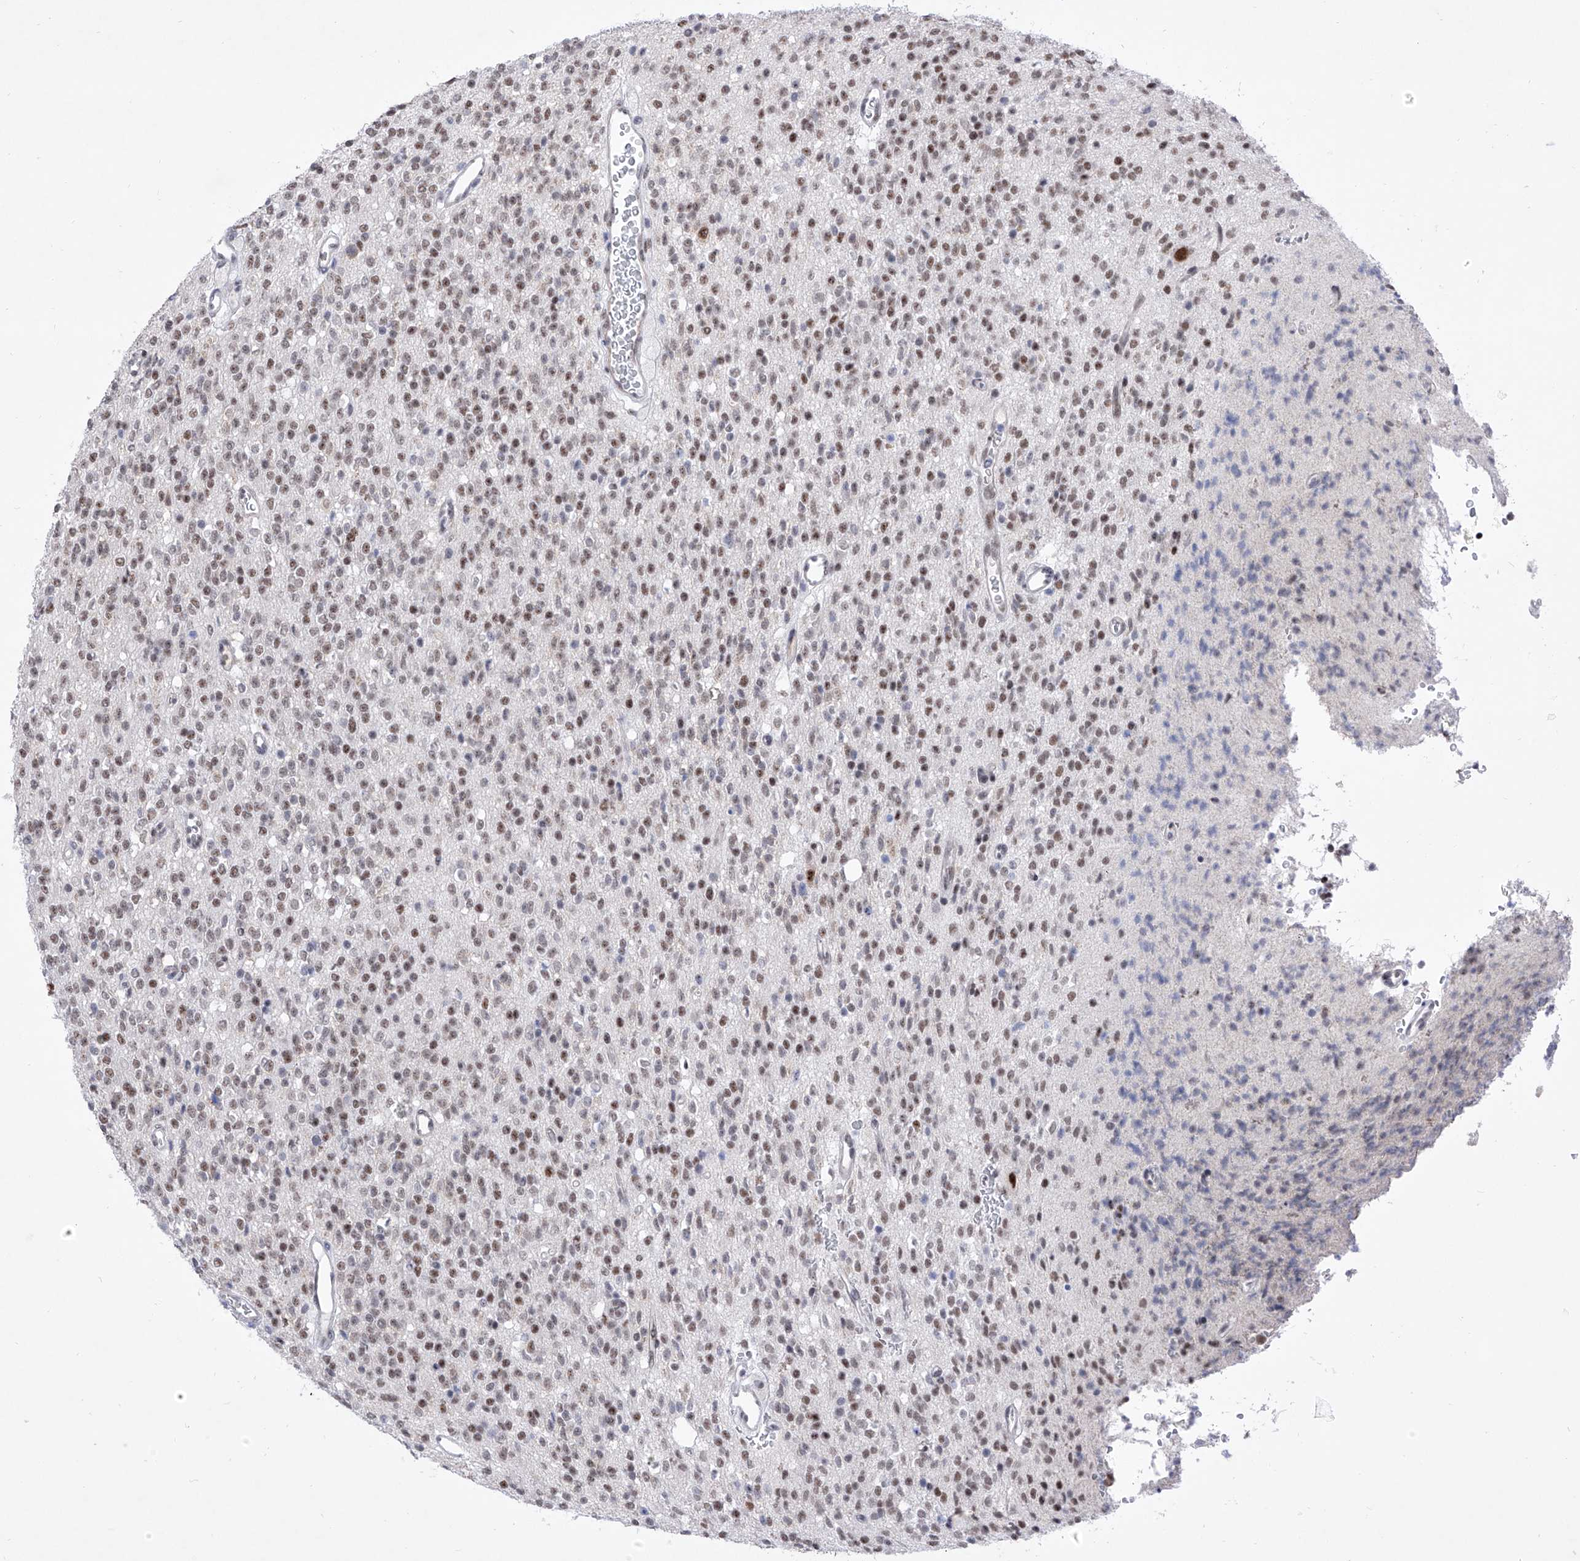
{"staining": {"intensity": "moderate", "quantity": ">75%", "location": "nuclear"}, "tissue": "glioma", "cell_type": "Tumor cells", "image_type": "cancer", "snomed": [{"axis": "morphology", "description": "Glioma, malignant, High grade"}, {"axis": "topography", "description": "Brain"}], "caption": "The image displays immunohistochemical staining of glioma. There is moderate nuclear expression is seen in about >75% of tumor cells. The staining was performed using DAB (3,3'-diaminobenzidine), with brown indicating positive protein expression. Nuclei are stained blue with hematoxylin.", "gene": "ATN1", "patient": {"sex": "male", "age": 34}}